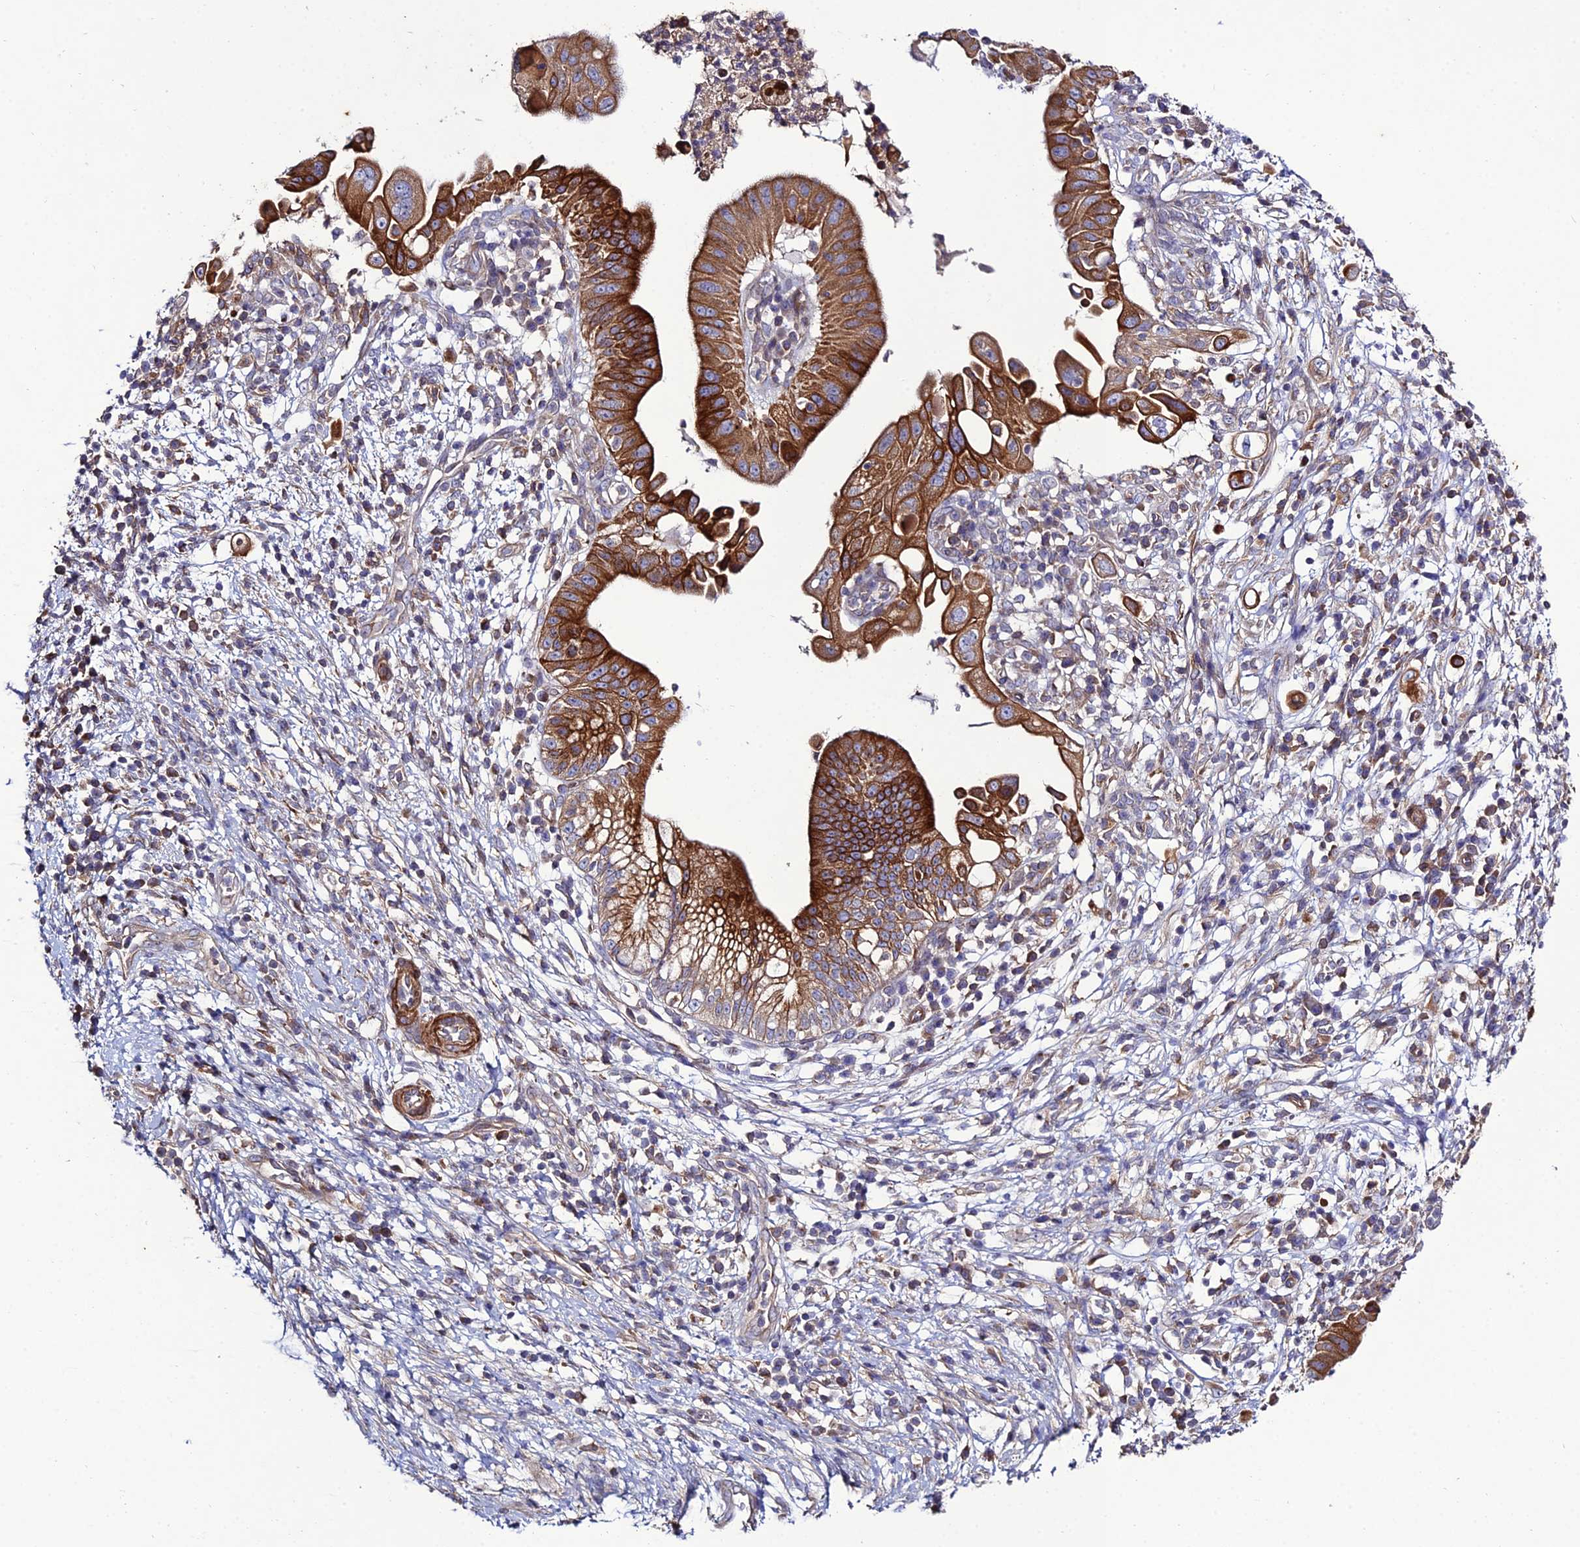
{"staining": {"intensity": "strong", "quantity": ">75%", "location": "cytoplasmic/membranous"}, "tissue": "pancreatic cancer", "cell_type": "Tumor cells", "image_type": "cancer", "snomed": [{"axis": "morphology", "description": "Adenocarcinoma, NOS"}, {"axis": "topography", "description": "Pancreas"}], "caption": "A high-resolution histopathology image shows immunohistochemistry staining of pancreatic cancer, which reveals strong cytoplasmic/membranous positivity in about >75% of tumor cells. The staining is performed using DAB (3,3'-diaminobenzidine) brown chromogen to label protein expression. The nuclei are counter-stained blue using hematoxylin.", "gene": "ARL6IP1", "patient": {"sex": "male", "age": 68}}